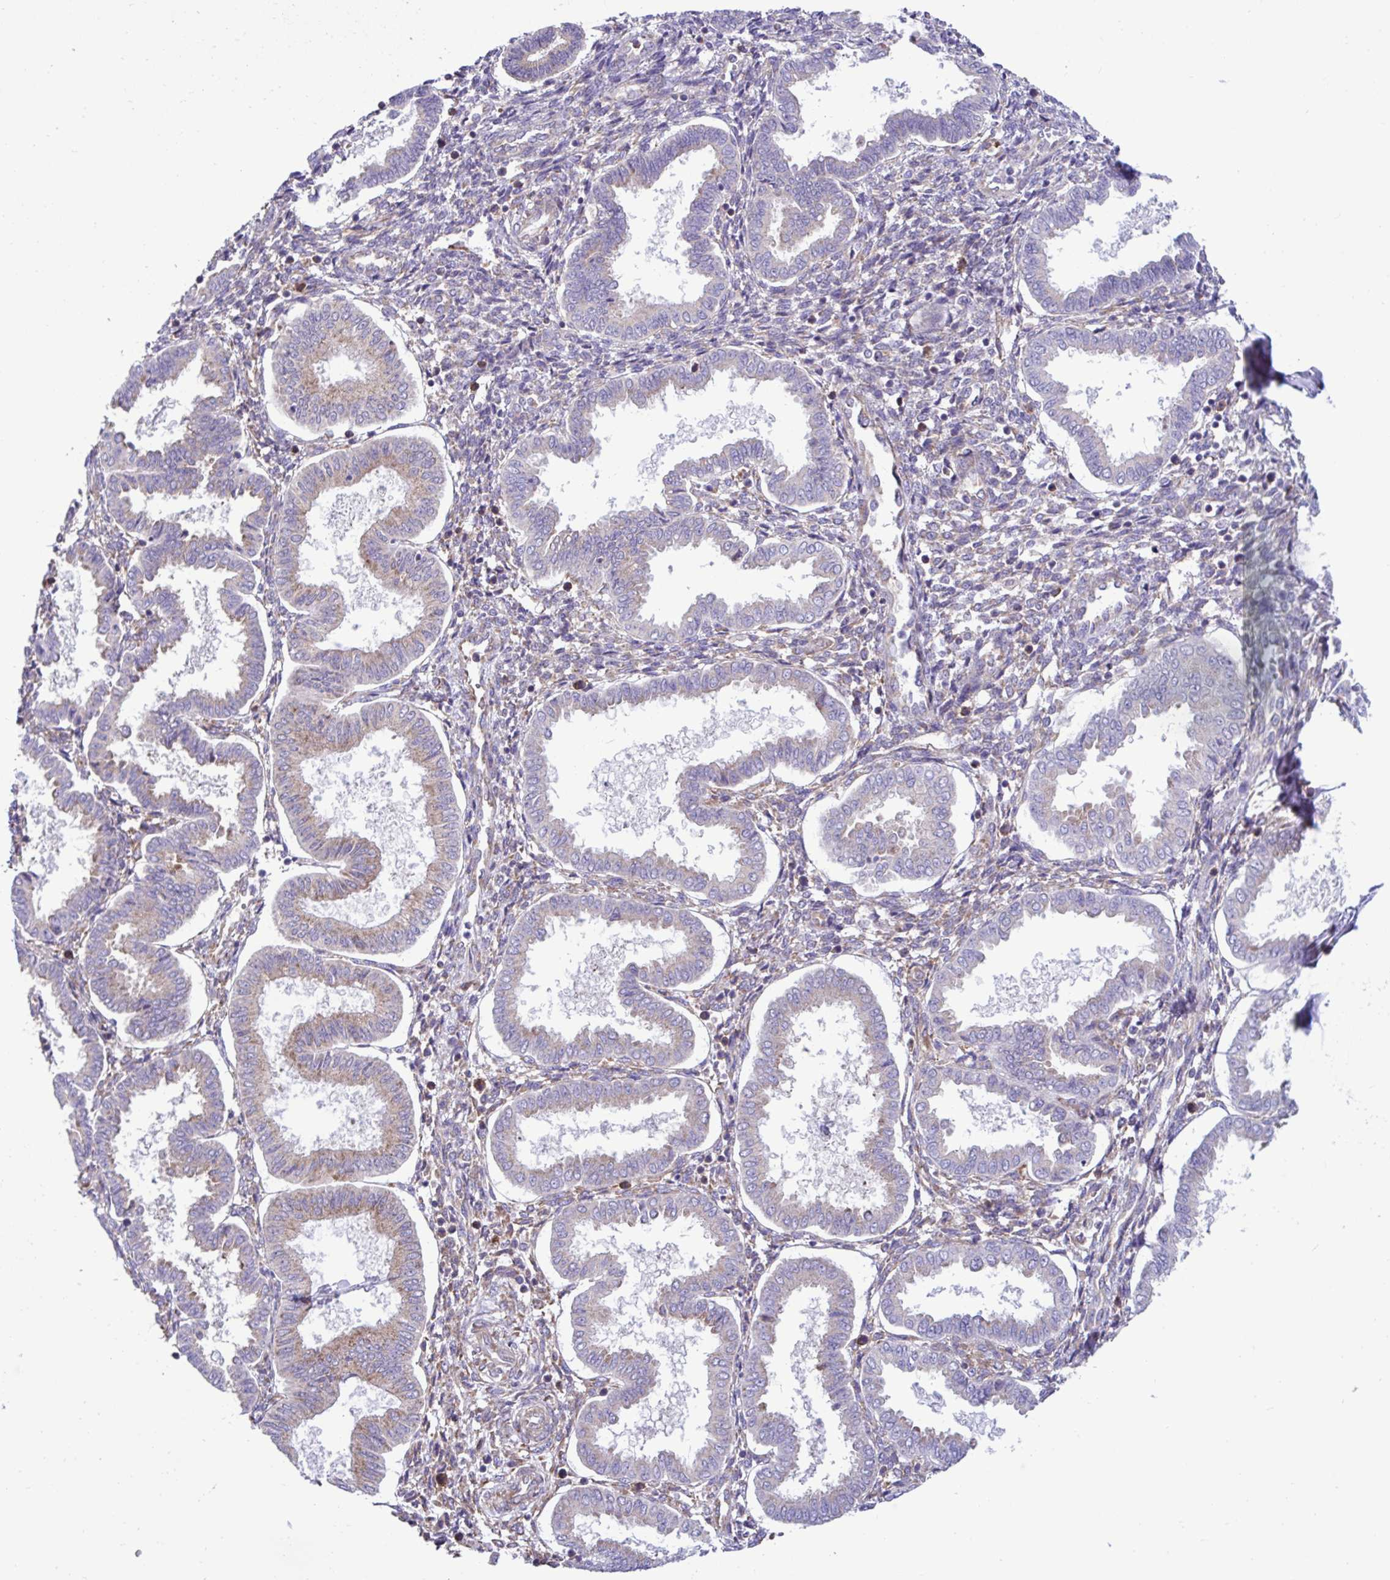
{"staining": {"intensity": "moderate", "quantity": "<25%", "location": "cytoplasmic/membranous"}, "tissue": "endometrium", "cell_type": "Cells in endometrial stroma", "image_type": "normal", "snomed": [{"axis": "morphology", "description": "Normal tissue, NOS"}, {"axis": "topography", "description": "Endometrium"}], "caption": "Approximately <25% of cells in endometrial stroma in normal endometrium show moderate cytoplasmic/membranous protein expression as visualized by brown immunohistochemical staining.", "gene": "RPL7", "patient": {"sex": "female", "age": 24}}